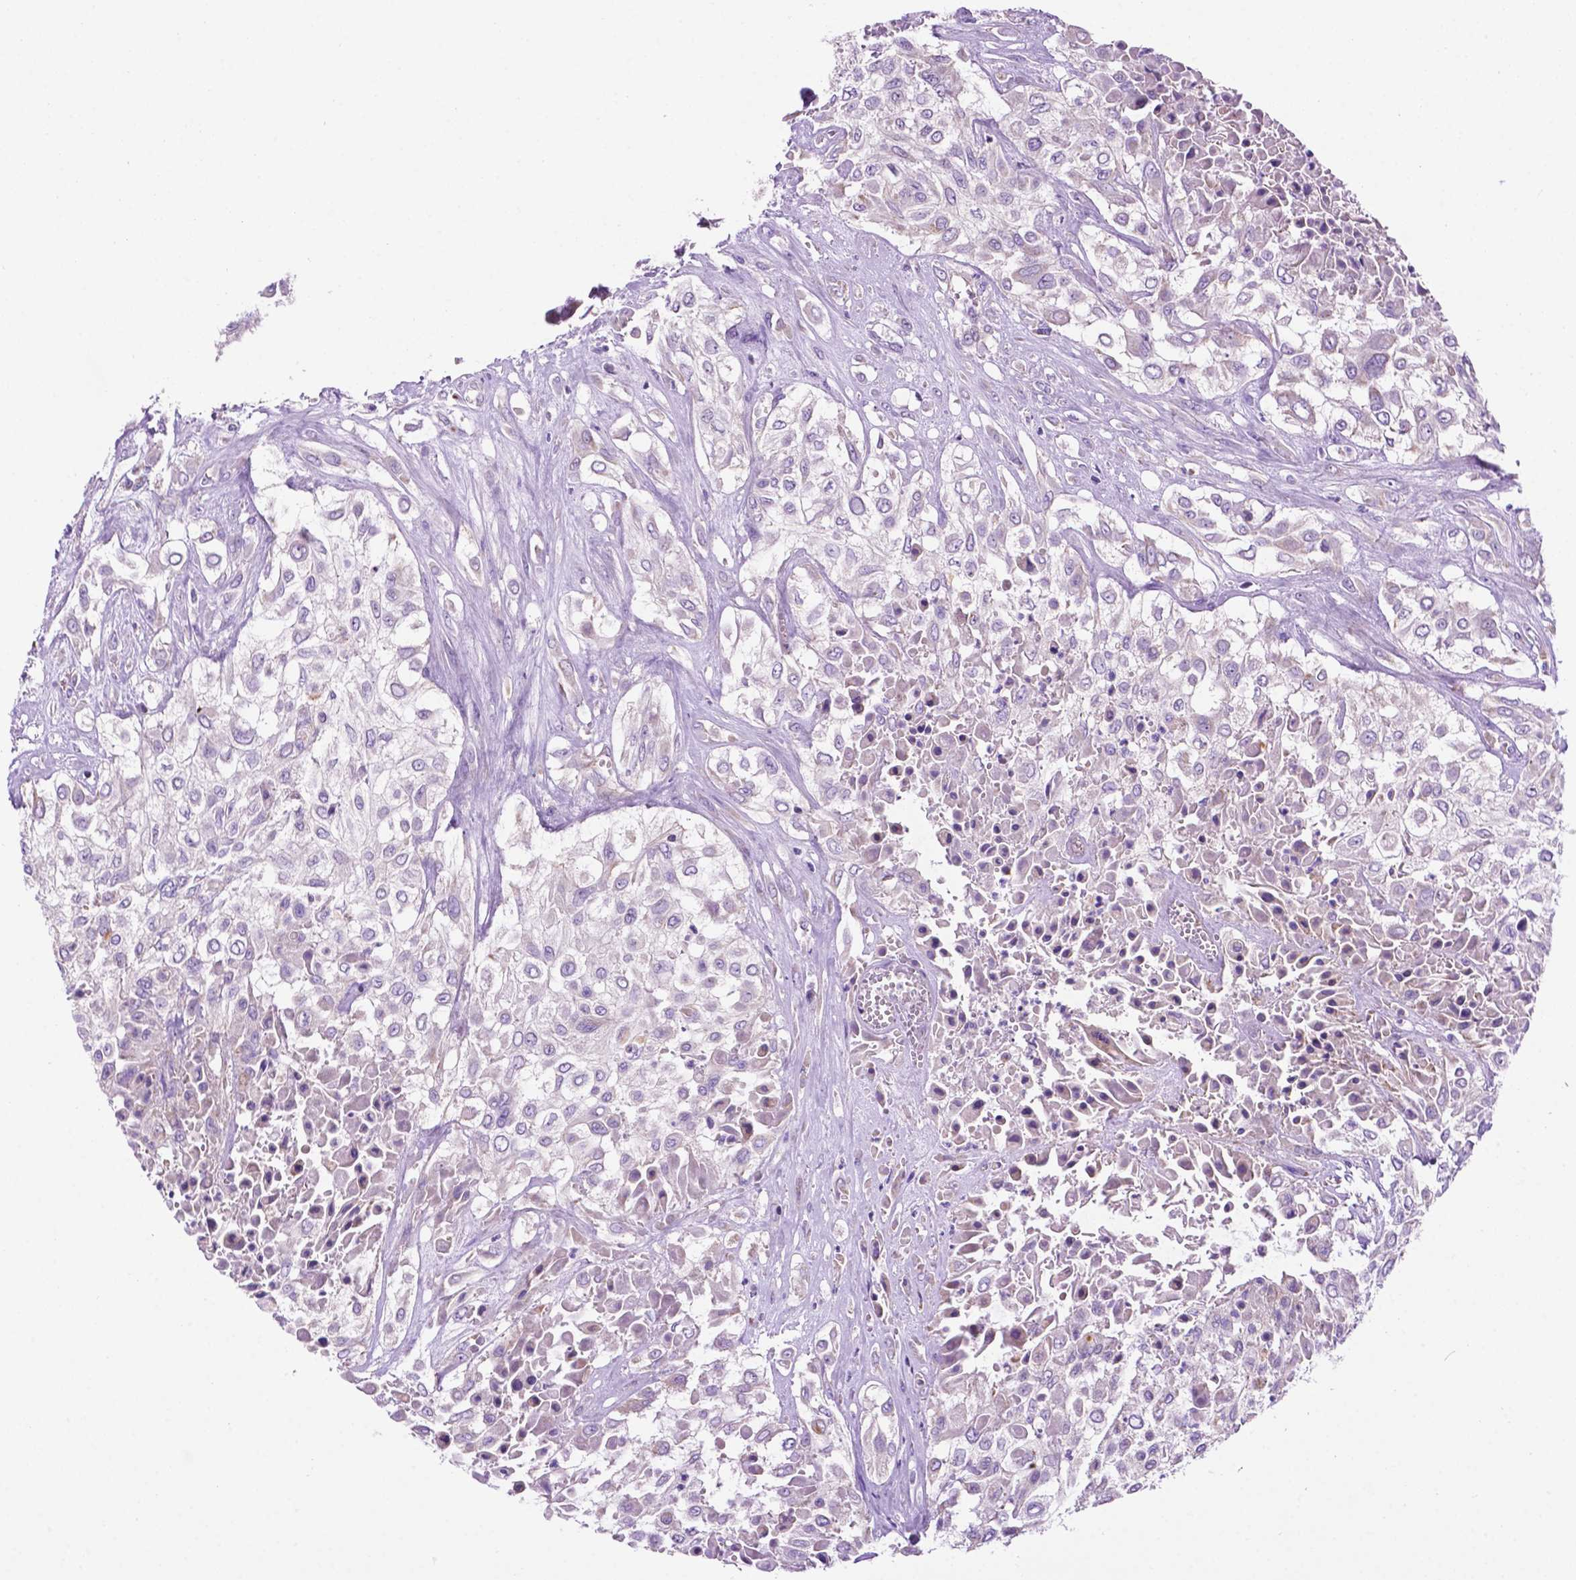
{"staining": {"intensity": "negative", "quantity": "none", "location": "none"}, "tissue": "urothelial cancer", "cell_type": "Tumor cells", "image_type": "cancer", "snomed": [{"axis": "morphology", "description": "Urothelial carcinoma, High grade"}, {"axis": "topography", "description": "Urinary bladder"}], "caption": "Immunohistochemical staining of urothelial cancer exhibits no significant staining in tumor cells.", "gene": "PHYHIP", "patient": {"sex": "male", "age": 57}}